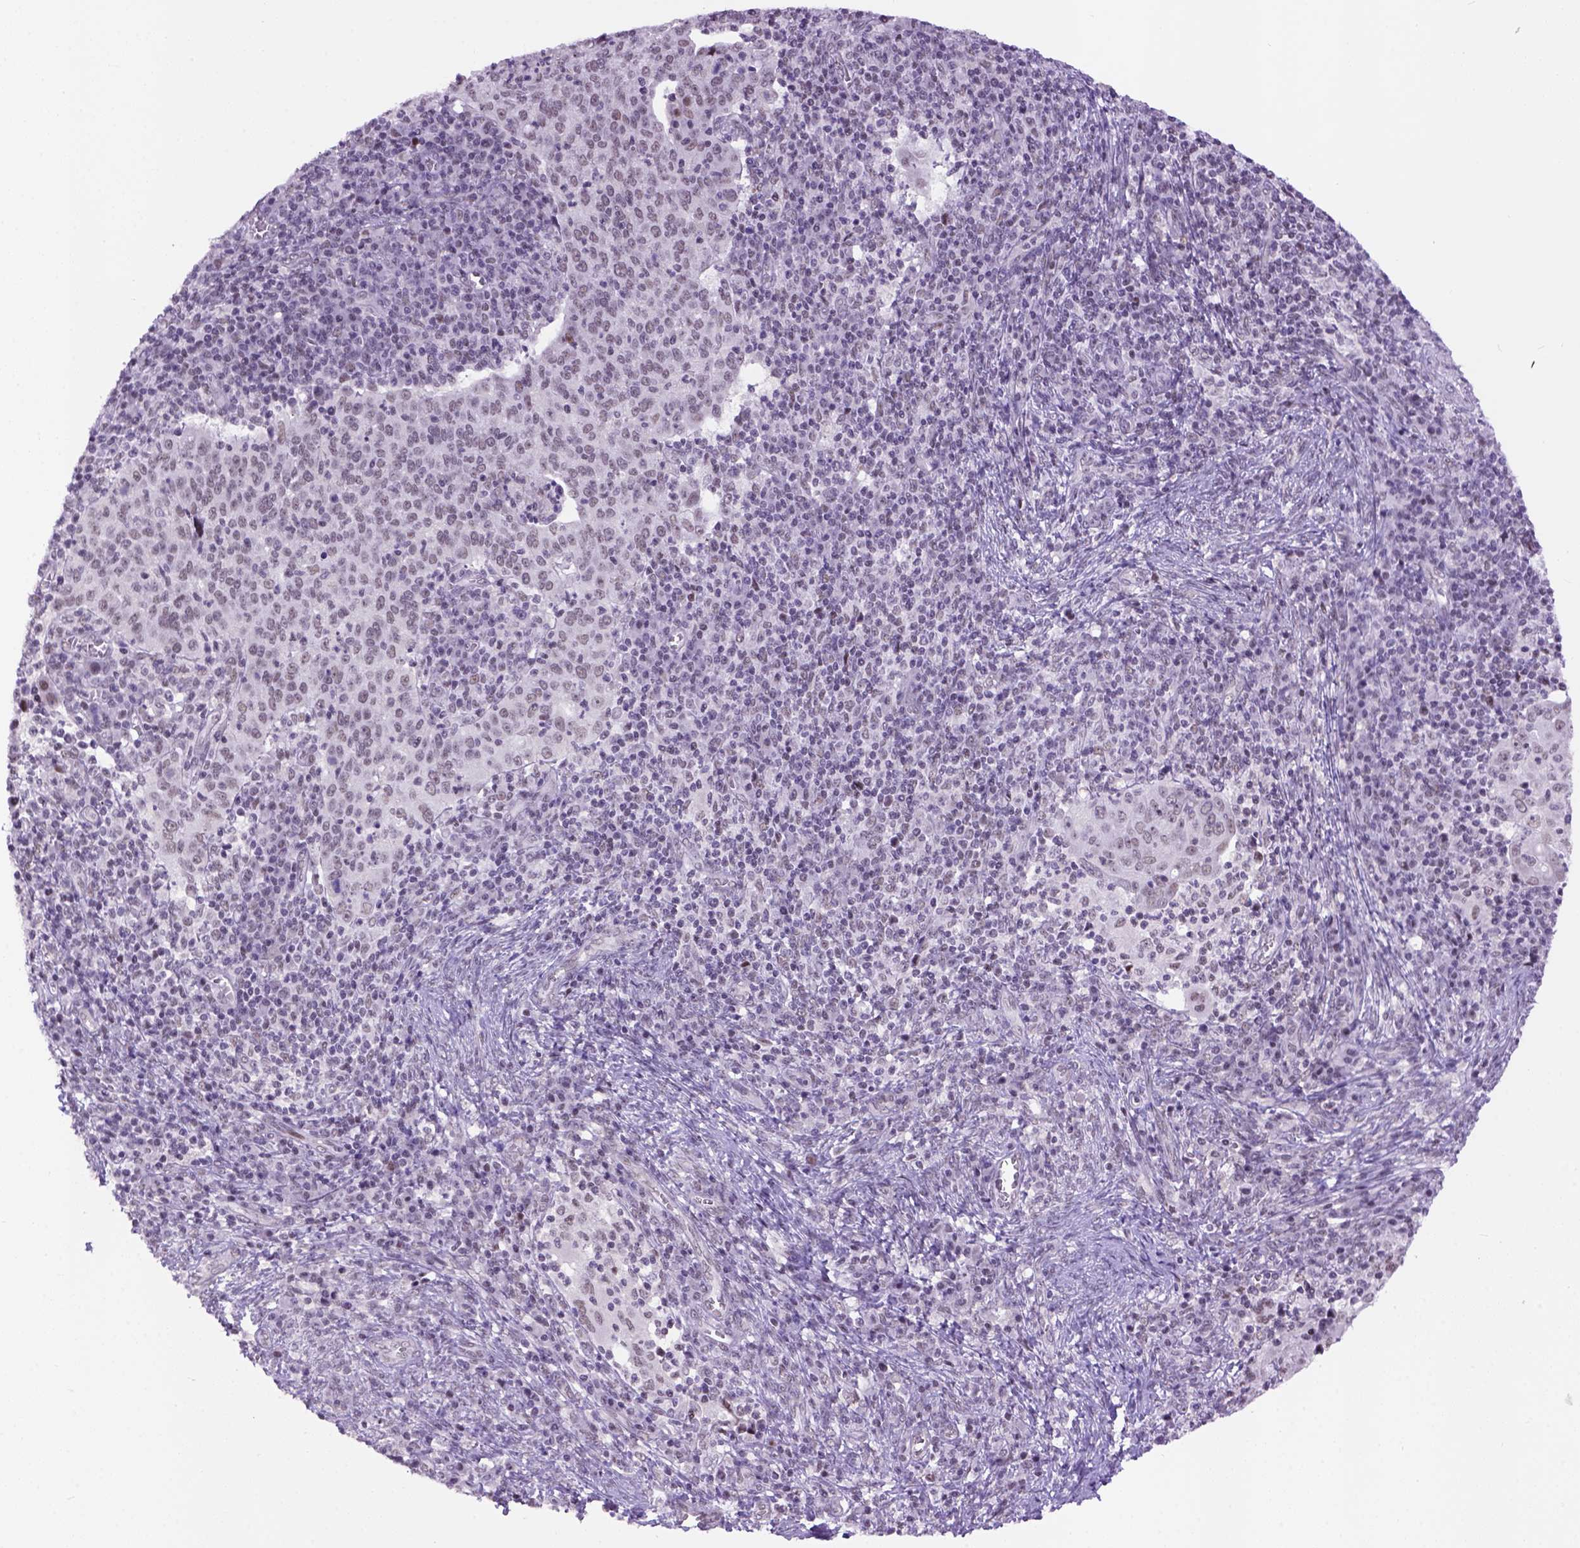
{"staining": {"intensity": "weak", "quantity": "<25%", "location": "nuclear"}, "tissue": "cervical cancer", "cell_type": "Tumor cells", "image_type": "cancer", "snomed": [{"axis": "morphology", "description": "Squamous cell carcinoma, NOS"}, {"axis": "topography", "description": "Cervix"}], "caption": "A high-resolution image shows IHC staining of cervical squamous cell carcinoma, which demonstrates no significant positivity in tumor cells.", "gene": "TBPL1", "patient": {"sex": "female", "age": 39}}